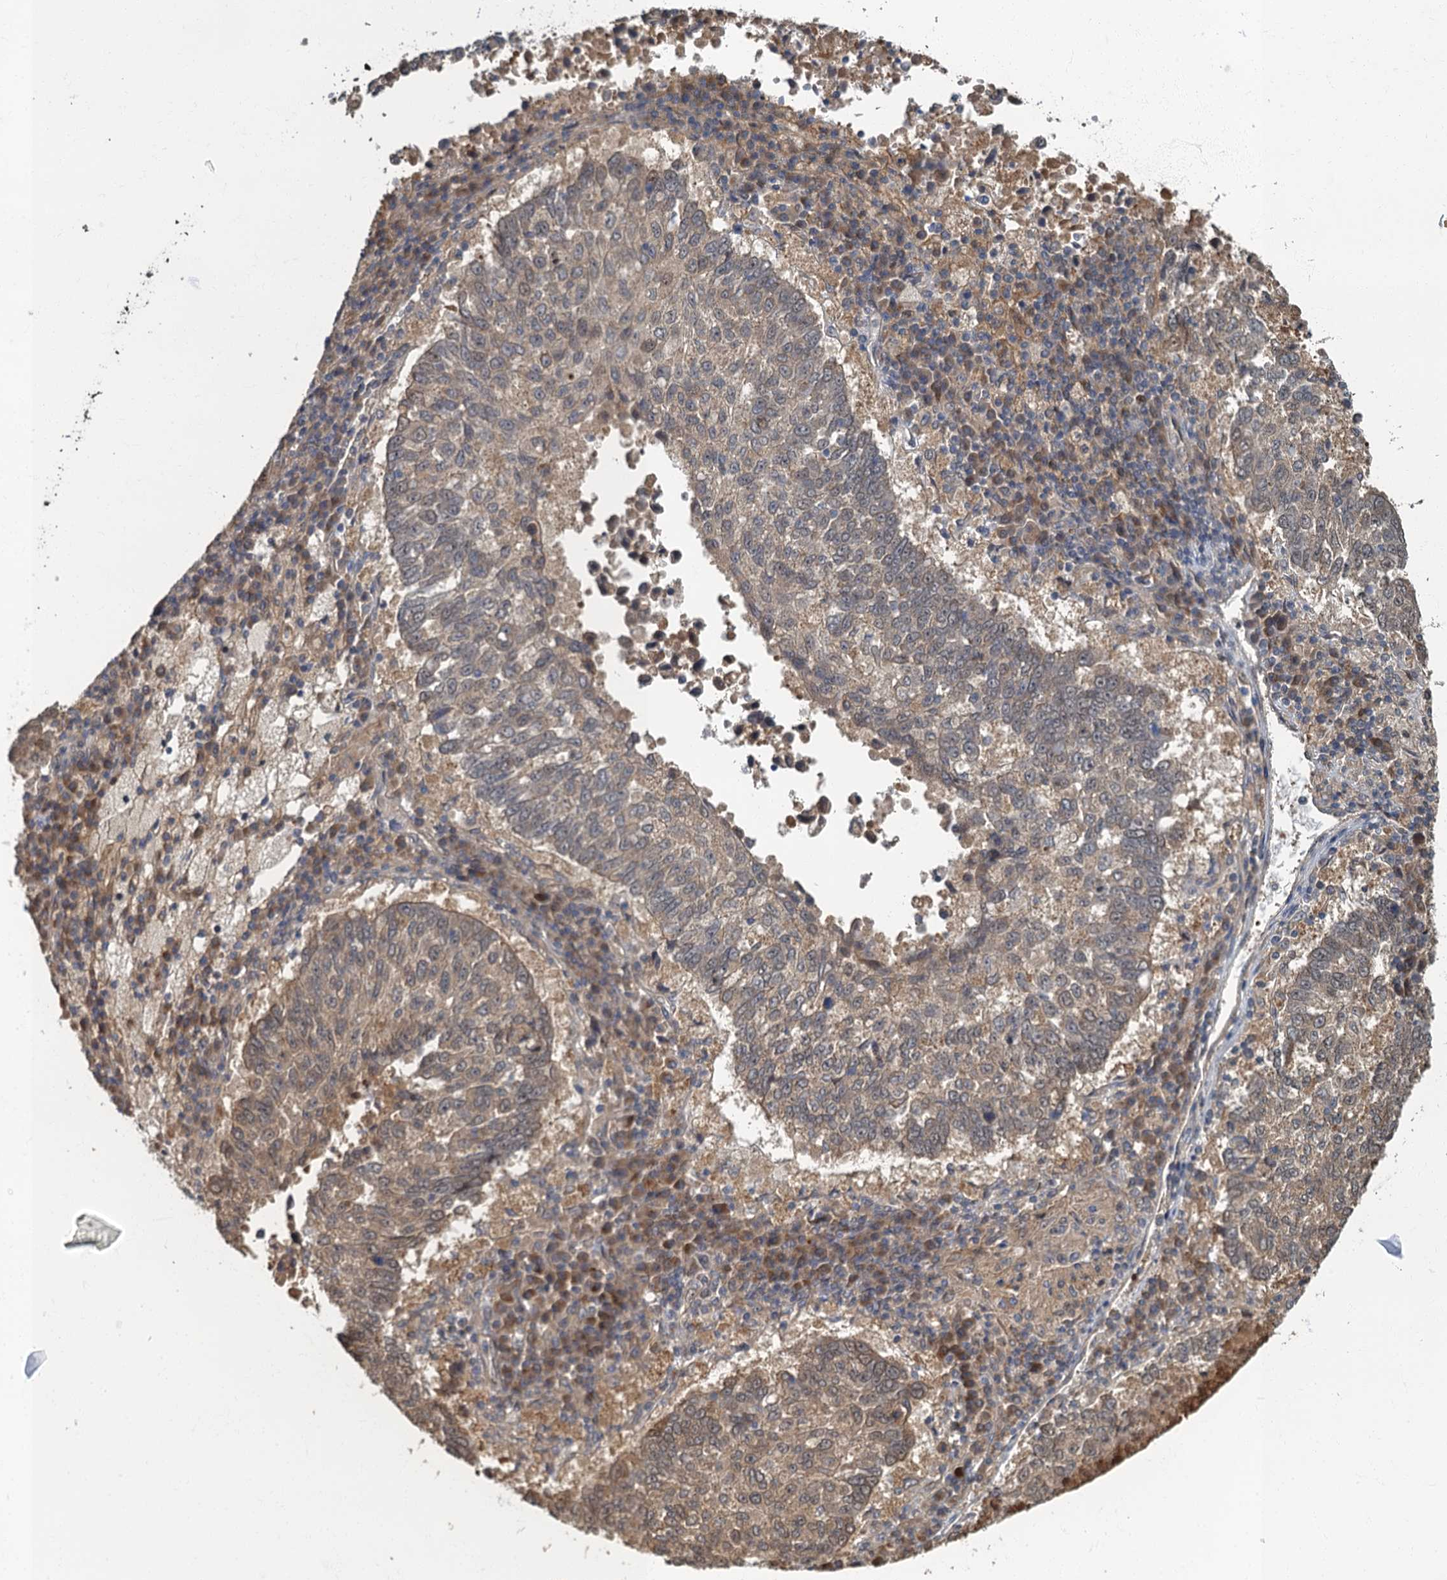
{"staining": {"intensity": "weak", "quantity": ">75%", "location": "cytoplasmic/membranous"}, "tissue": "lung cancer", "cell_type": "Tumor cells", "image_type": "cancer", "snomed": [{"axis": "morphology", "description": "Squamous cell carcinoma, NOS"}, {"axis": "topography", "description": "Lung"}], "caption": "The immunohistochemical stain labels weak cytoplasmic/membranous positivity in tumor cells of lung cancer (squamous cell carcinoma) tissue. (IHC, brightfield microscopy, high magnification).", "gene": "TBCK", "patient": {"sex": "male", "age": 73}}